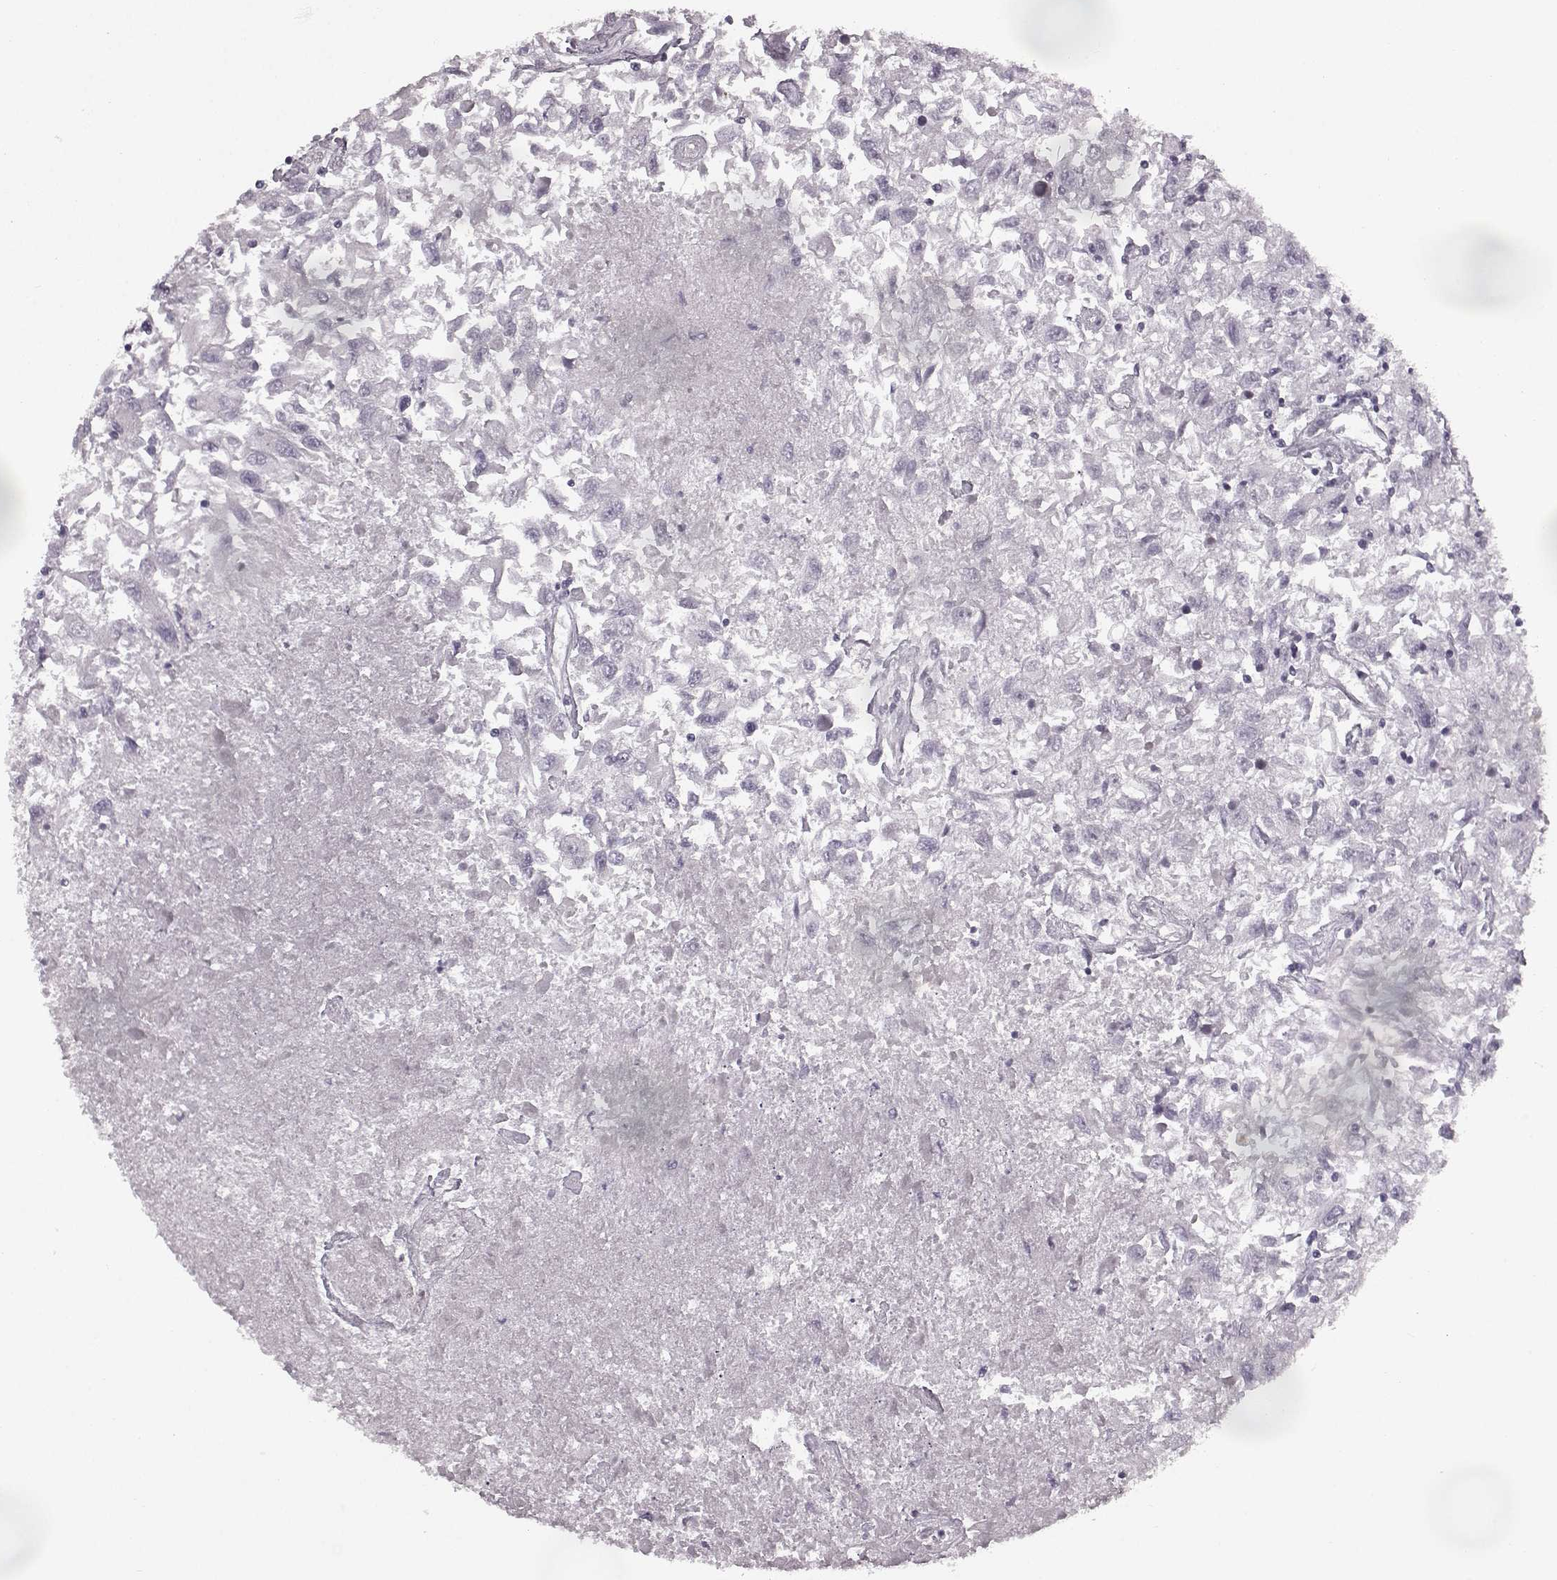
{"staining": {"intensity": "negative", "quantity": "none", "location": "none"}, "tissue": "renal cancer", "cell_type": "Tumor cells", "image_type": "cancer", "snomed": [{"axis": "morphology", "description": "Adenocarcinoma, NOS"}, {"axis": "topography", "description": "Kidney"}], "caption": "A micrograph of renal adenocarcinoma stained for a protein exhibits no brown staining in tumor cells.", "gene": "SEMG2", "patient": {"sex": "female", "age": 76}}